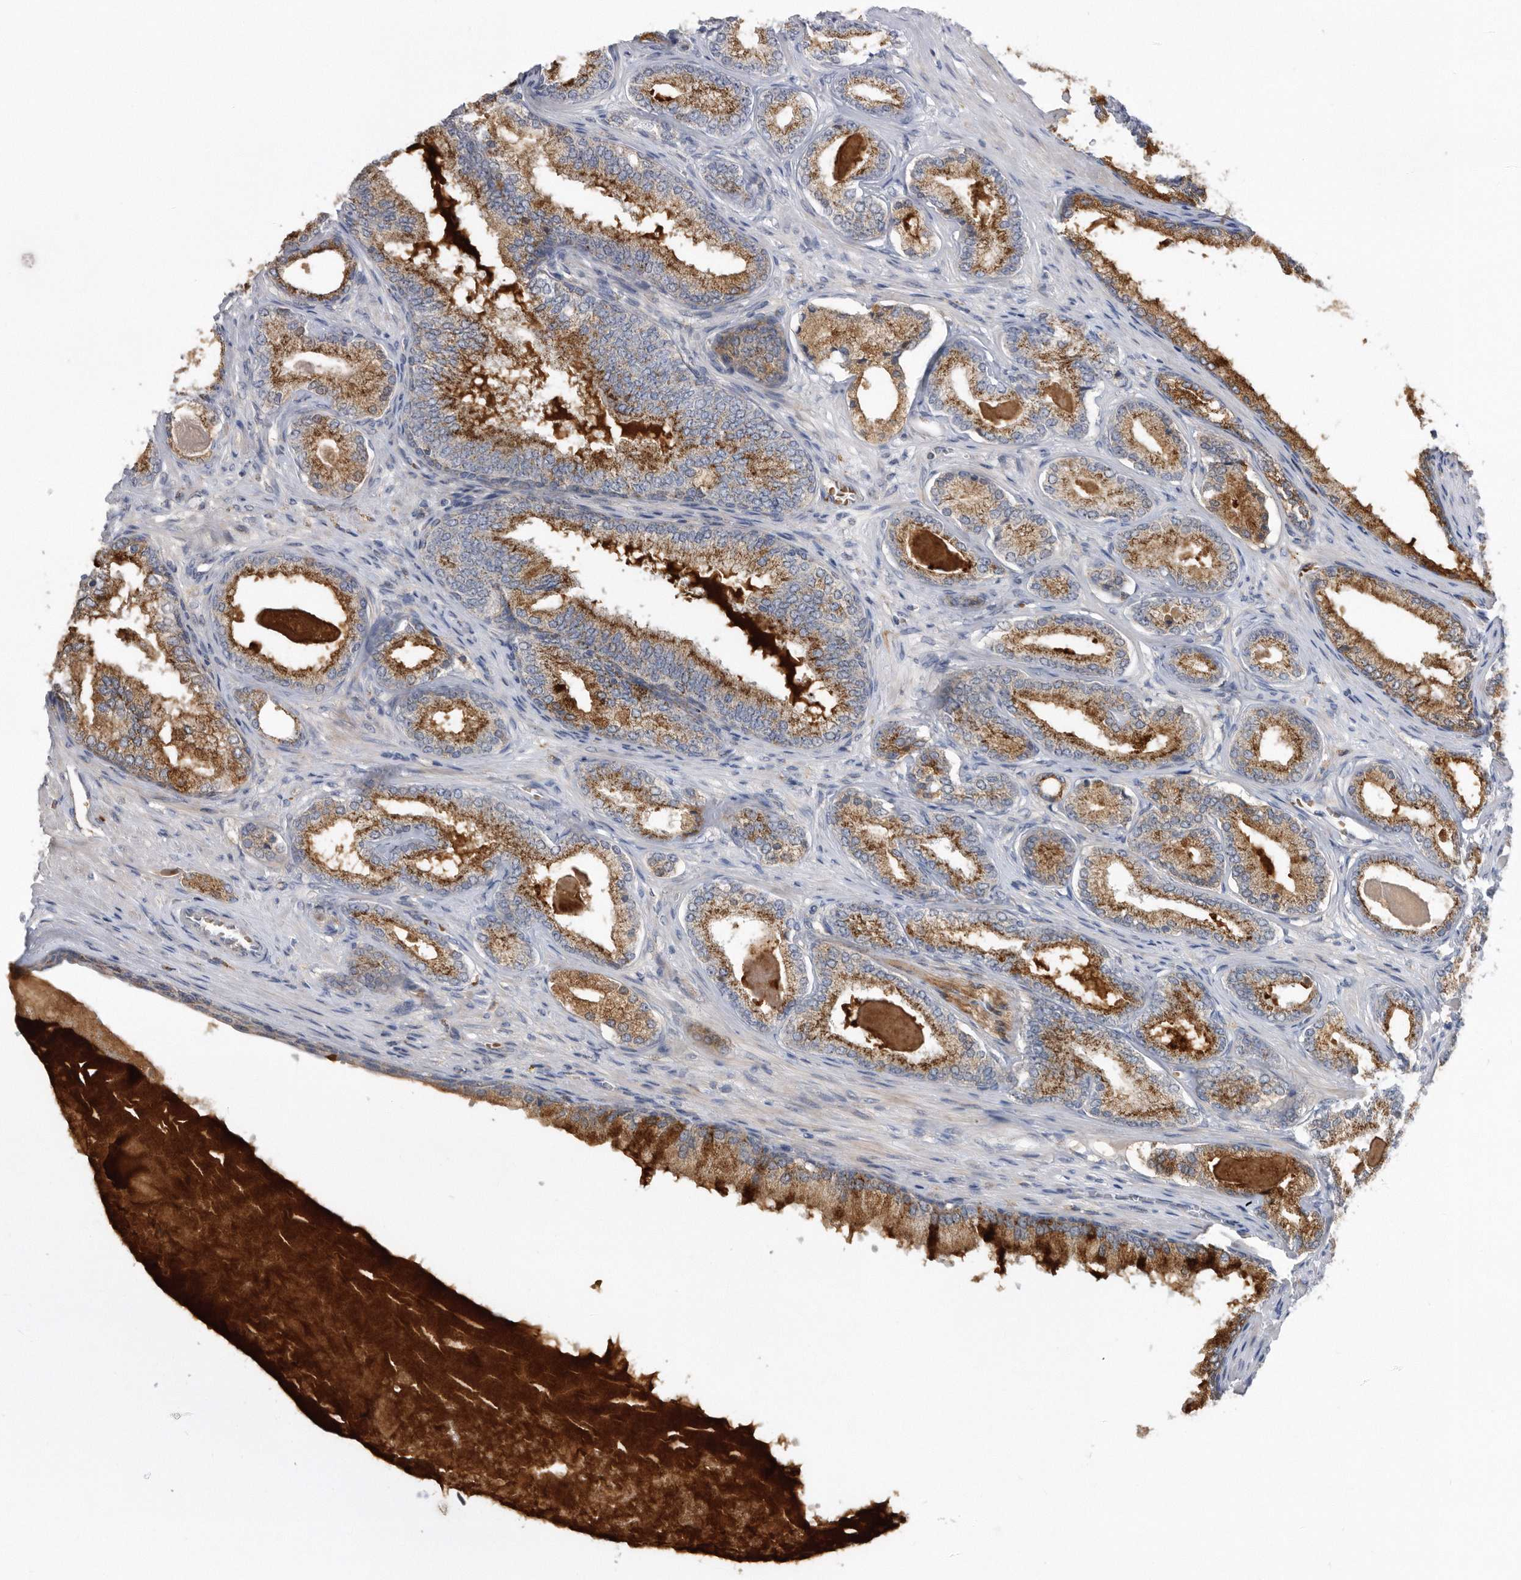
{"staining": {"intensity": "moderate", "quantity": ">75%", "location": "cytoplasmic/membranous"}, "tissue": "prostate cancer", "cell_type": "Tumor cells", "image_type": "cancer", "snomed": [{"axis": "morphology", "description": "Adenocarcinoma, Low grade"}, {"axis": "topography", "description": "Prostate"}], "caption": "A brown stain labels moderate cytoplasmic/membranous staining of a protein in human prostate low-grade adenocarcinoma tumor cells.", "gene": "CRISPLD2", "patient": {"sex": "male", "age": 70}}